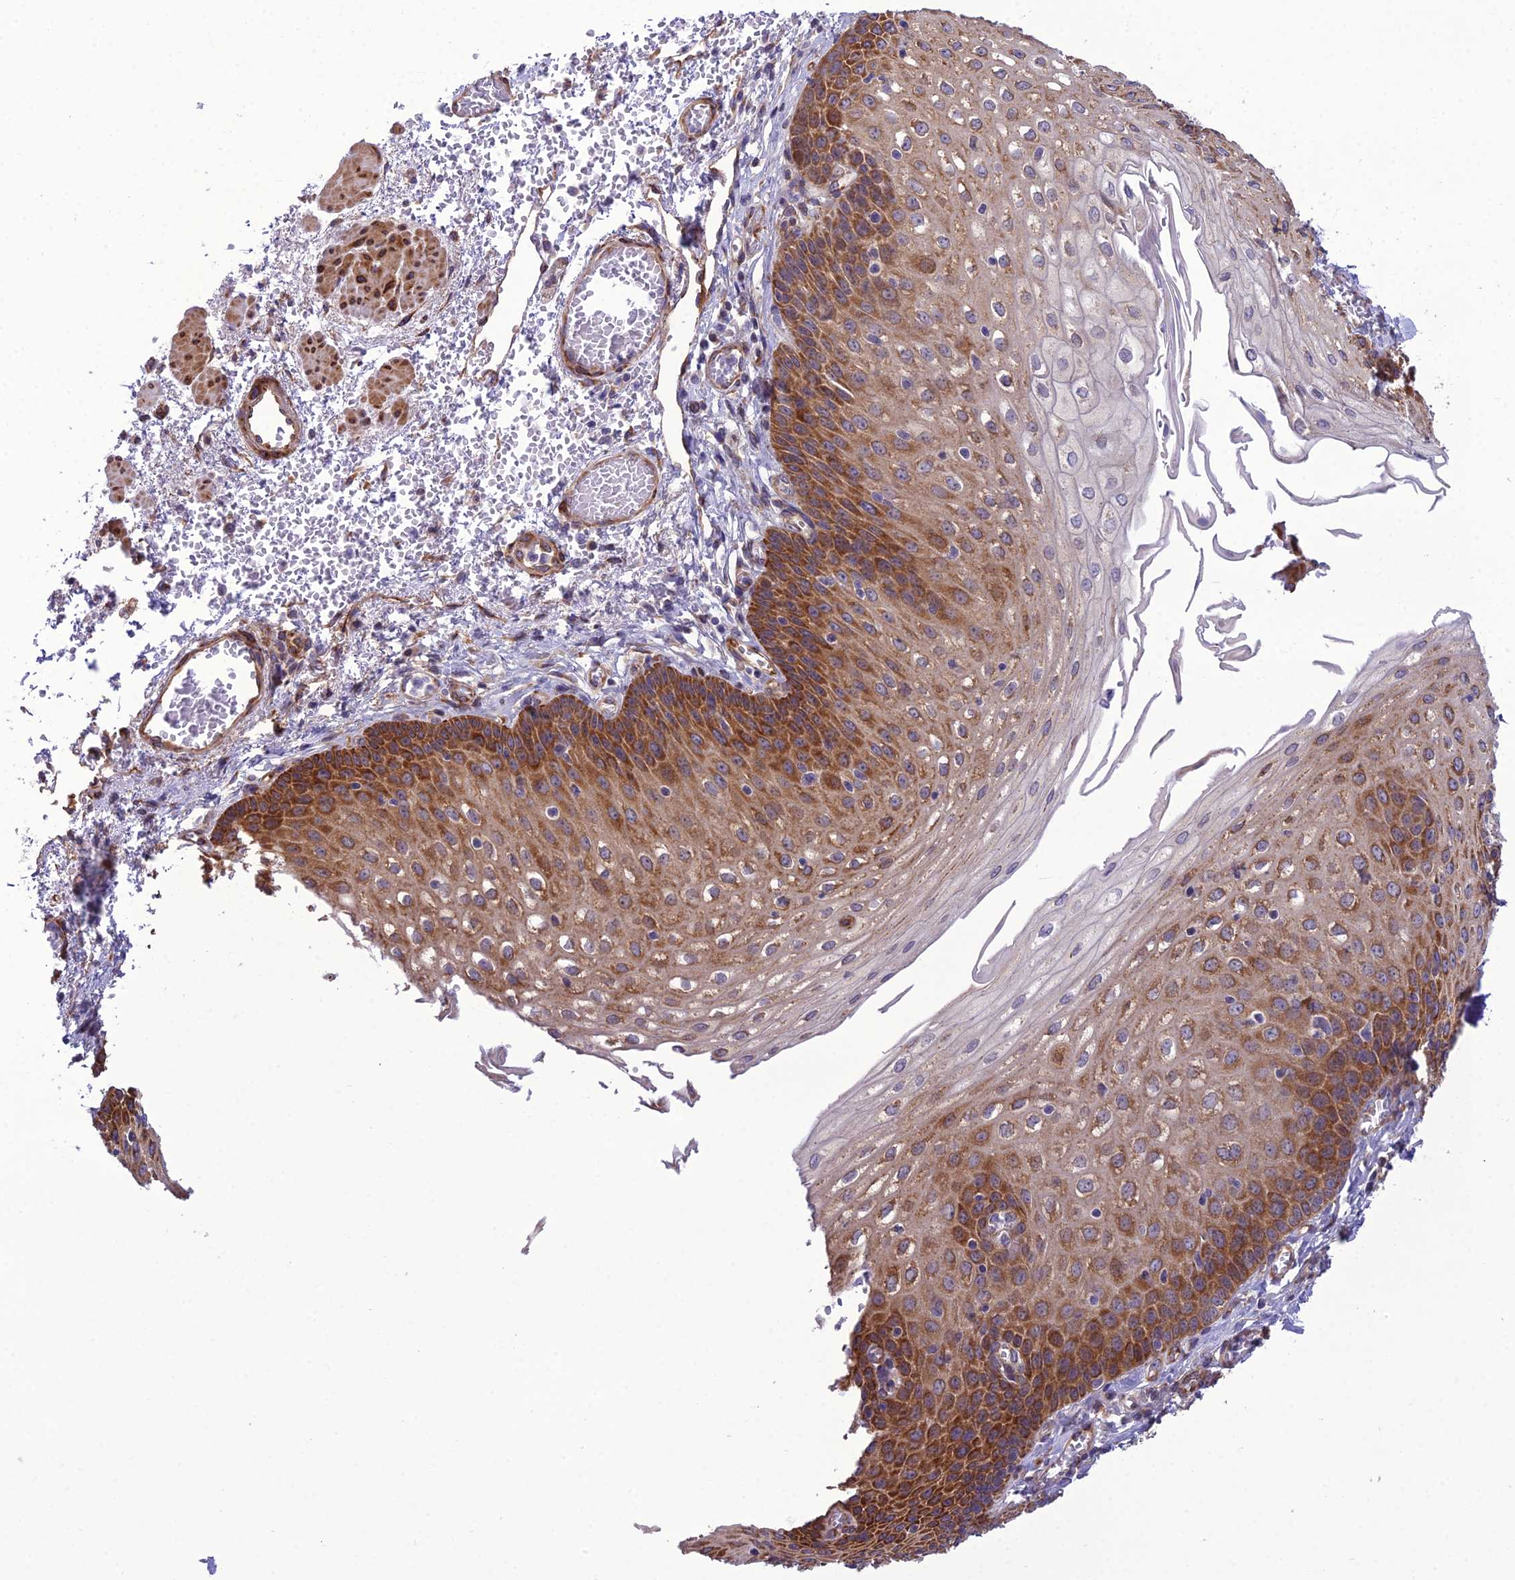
{"staining": {"intensity": "strong", "quantity": ">75%", "location": "cytoplasmic/membranous"}, "tissue": "esophagus", "cell_type": "Squamous epithelial cells", "image_type": "normal", "snomed": [{"axis": "morphology", "description": "Normal tissue, NOS"}, {"axis": "topography", "description": "Esophagus"}], "caption": "A micrograph showing strong cytoplasmic/membranous staining in approximately >75% of squamous epithelial cells in unremarkable esophagus, as visualized by brown immunohistochemical staining.", "gene": "NODAL", "patient": {"sex": "male", "age": 81}}